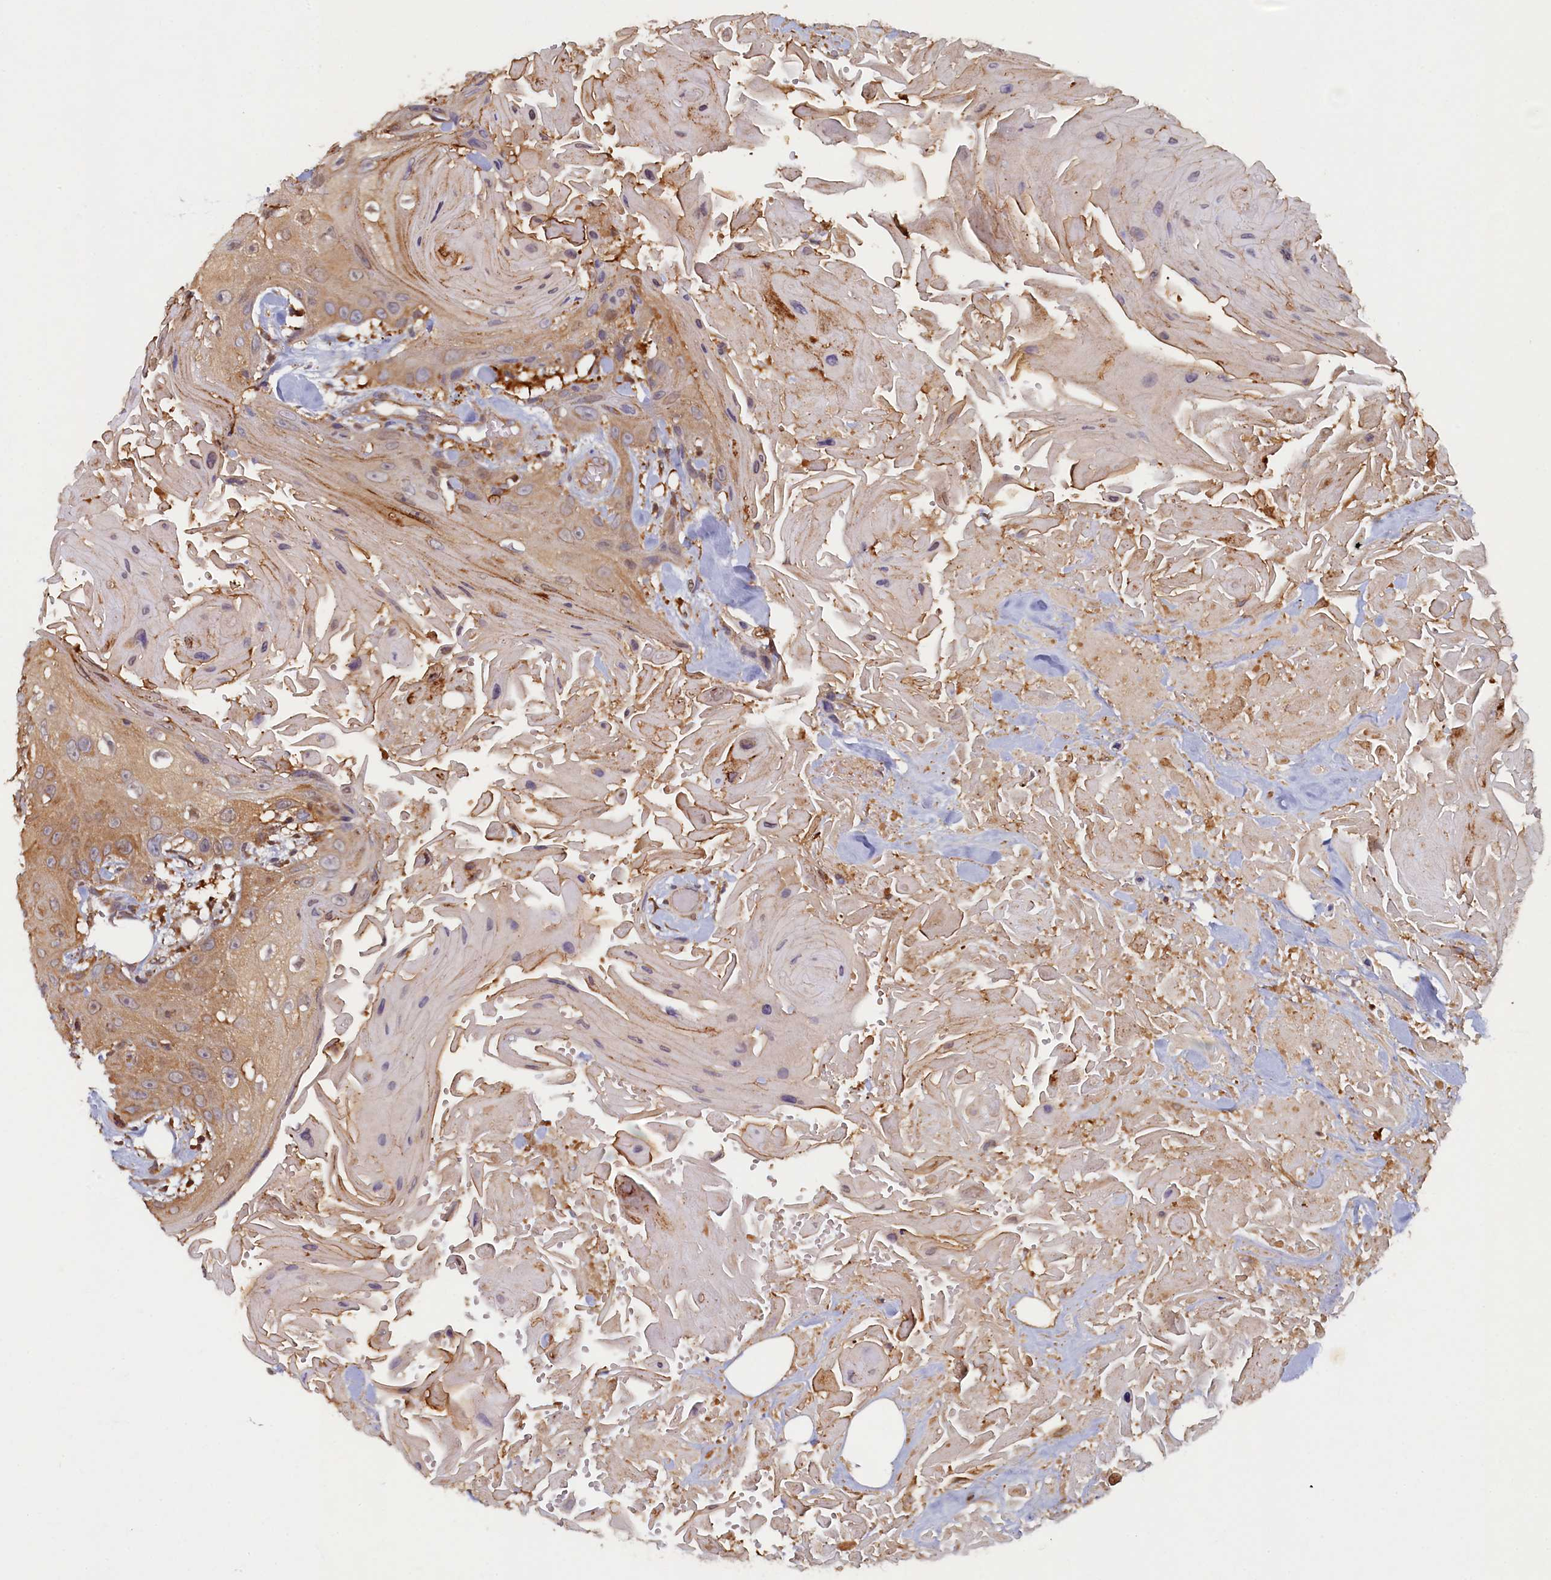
{"staining": {"intensity": "moderate", "quantity": ">75%", "location": "cytoplasmic/membranous"}, "tissue": "head and neck cancer", "cell_type": "Tumor cells", "image_type": "cancer", "snomed": [{"axis": "morphology", "description": "Squamous cell carcinoma, NOS"}, {"axis": "topography", "description": "Head-Neck"}], "caption": "This photomicrograph reveals squamous cell carcinoma (head and neck) stained with immunohistochemistry (IHC) to label a protein in brown. The cytoplasmic/membranous of tumor cells show moderate positivity for the protein. Nuclei are counter-stained blue.", "gene": "TIMM8B", "patient": {"sex": "male", "age": 81}}